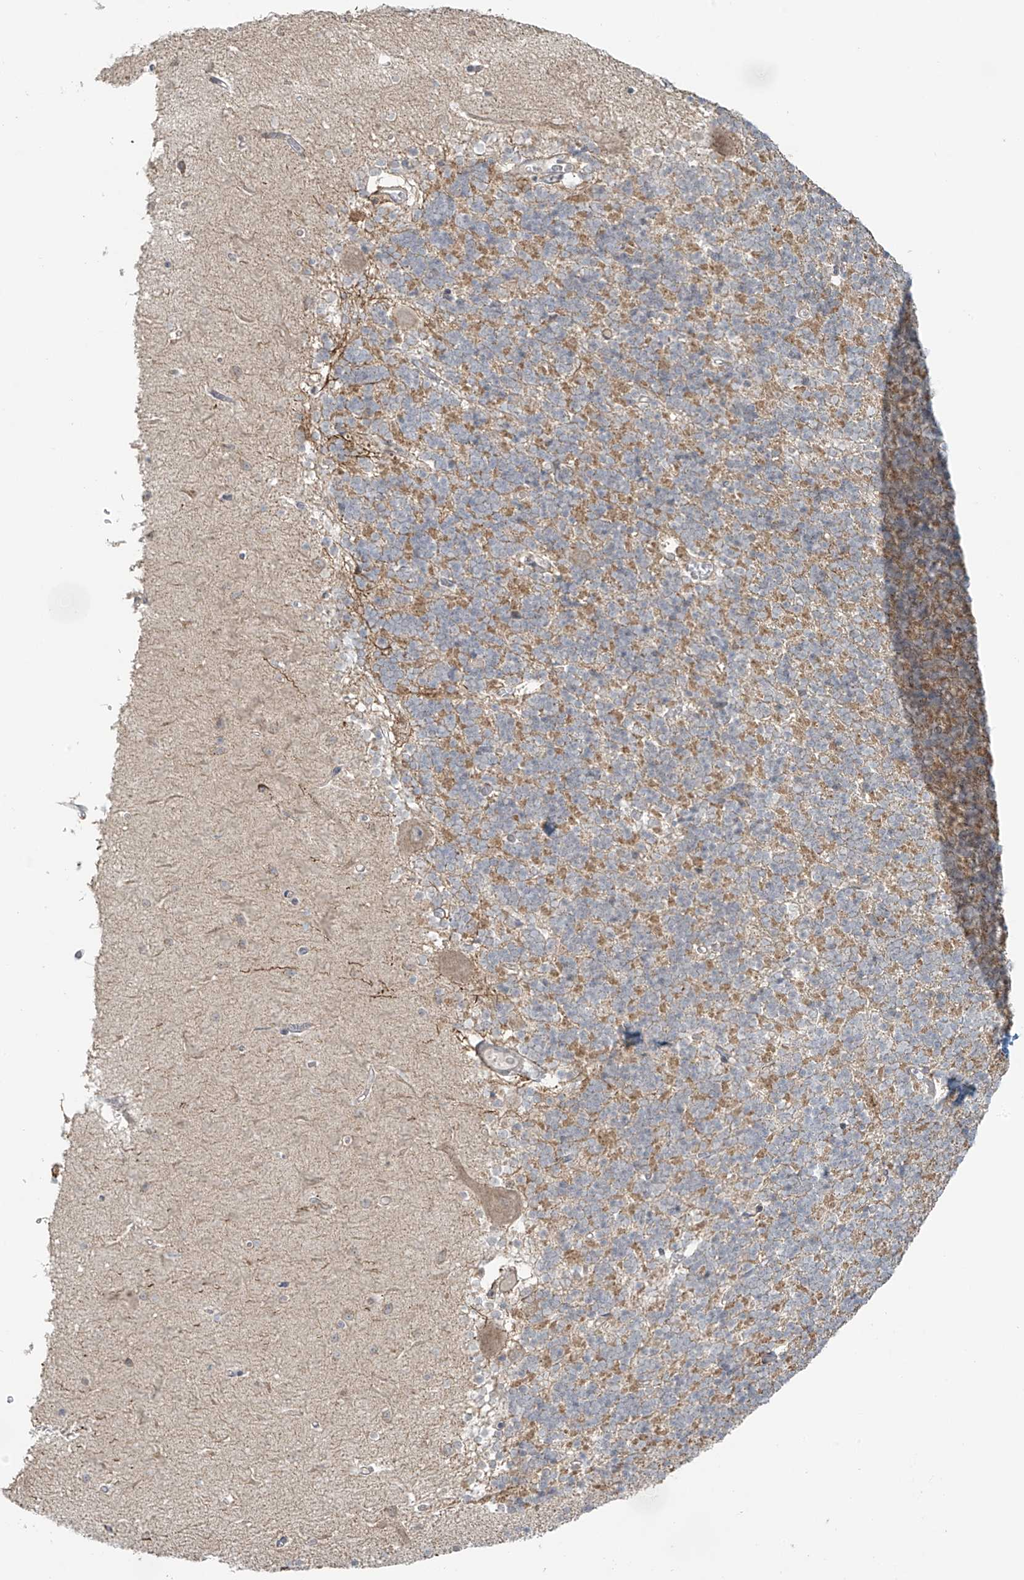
{"staining": {"intensity": "negative", "quantity": "none", "location": "none"}, "tissue": "cerebellum", "cell_type": "Cells in granular layer", "image_type": "normal", "snomed": [{"axis": "morphology", "description": "Normal tissue, NOS"}, {"axis": "topography", "description": "Cerebellum"}], "caption": "This is a photomicrograph of immunohistochemistry staining of unremarkable cerebellum, which shows no positivity in cells in granular layer. (DAB (3,3'-diaminobenzidine) immunohistochemistry, high magnification).", "gene": "HDDC2", "patient": {"sex": "male", "age": 37}}